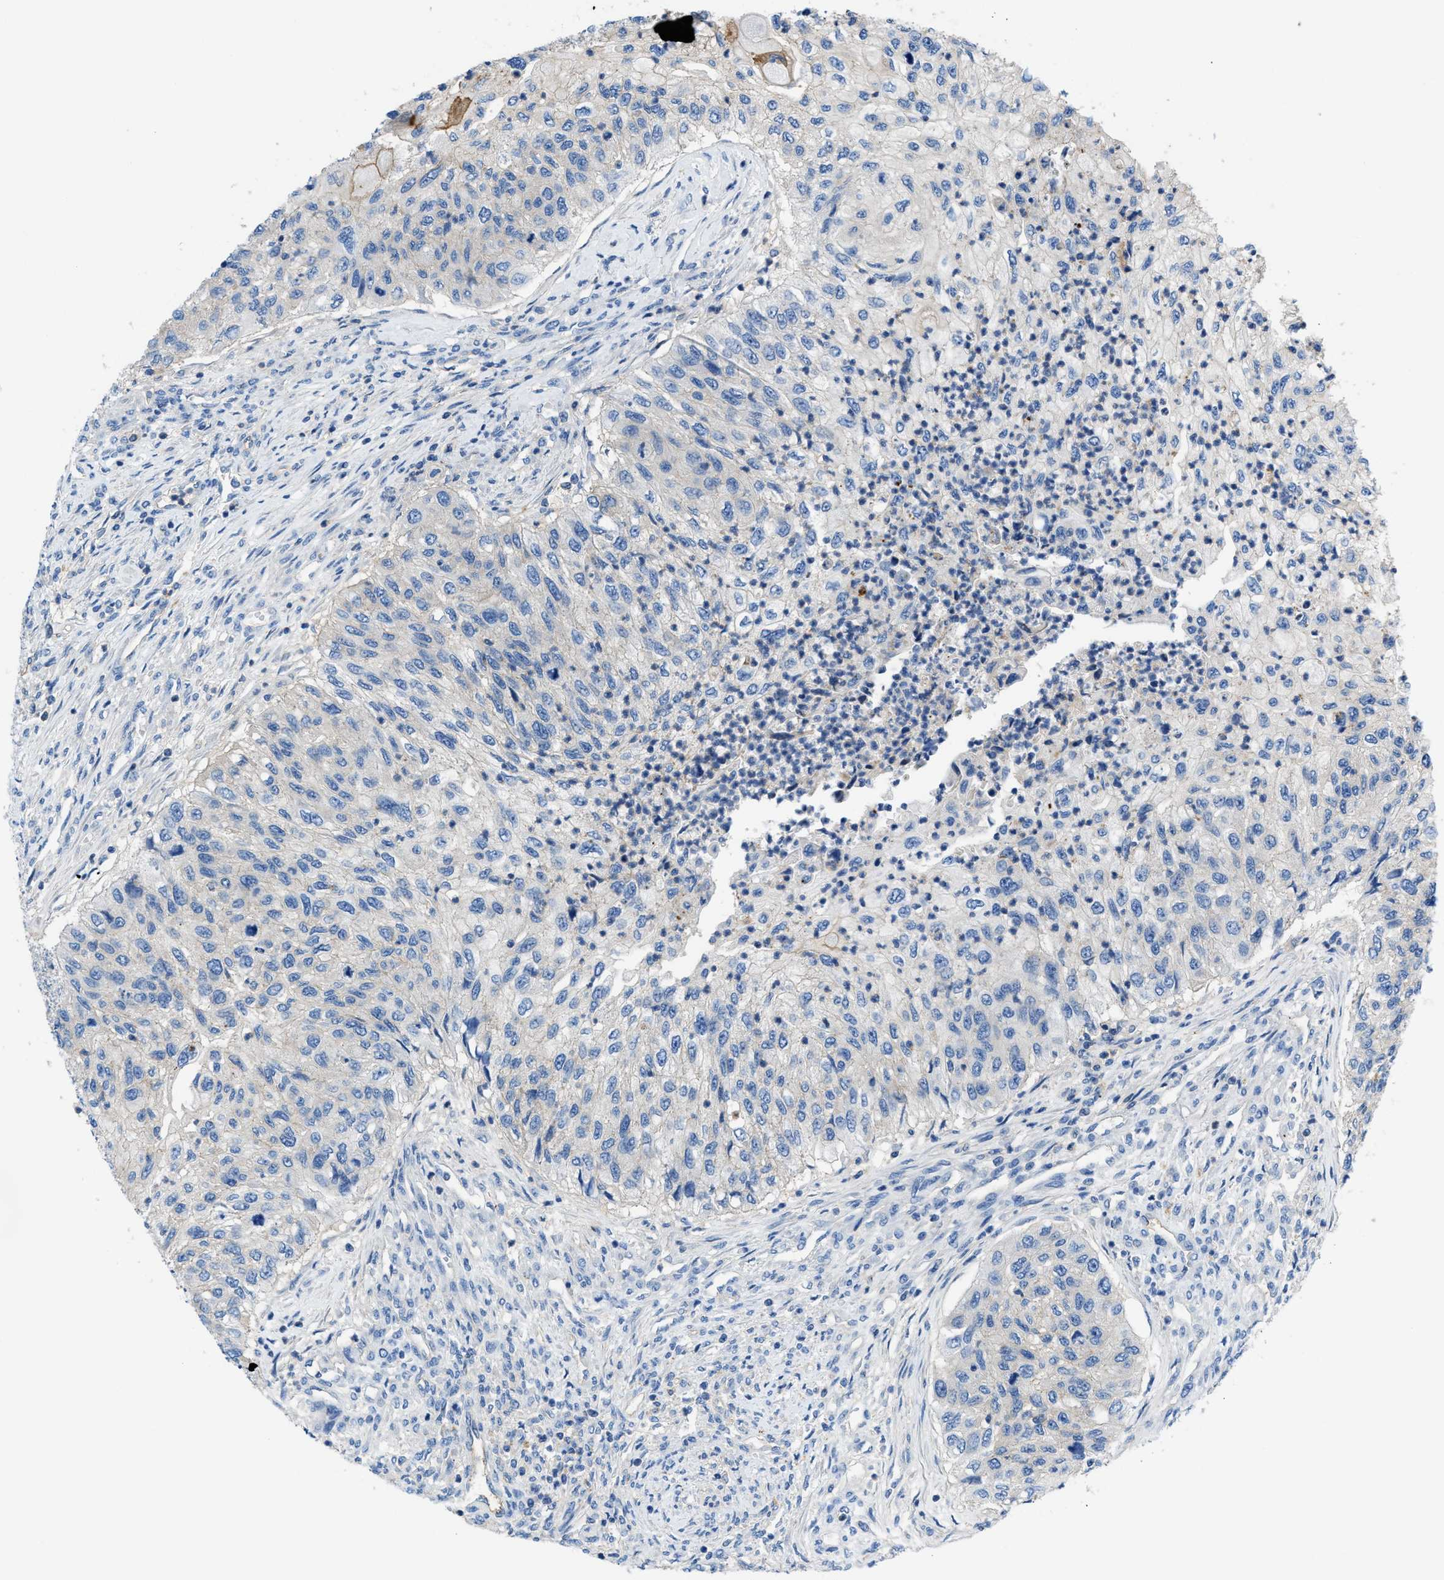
{"staining": {"intensity": "negative", "quantity": "none", "location": "none"}, "tissue": "urothelial cancer", "cell_type": "Tumor cells", "image_type": "cancer", "snomed": [{"axis": "morphology", "description": "Urothelial carcinoma, High grade"}, {"axis": "topography", "description": "Urinary bladder"}], "caption": "Tumor cells are negative for protein expression in human high-grade urothelial carcinoma.", "gene": "ORAI1", "patient": {"sex": "female", "age": 60}}